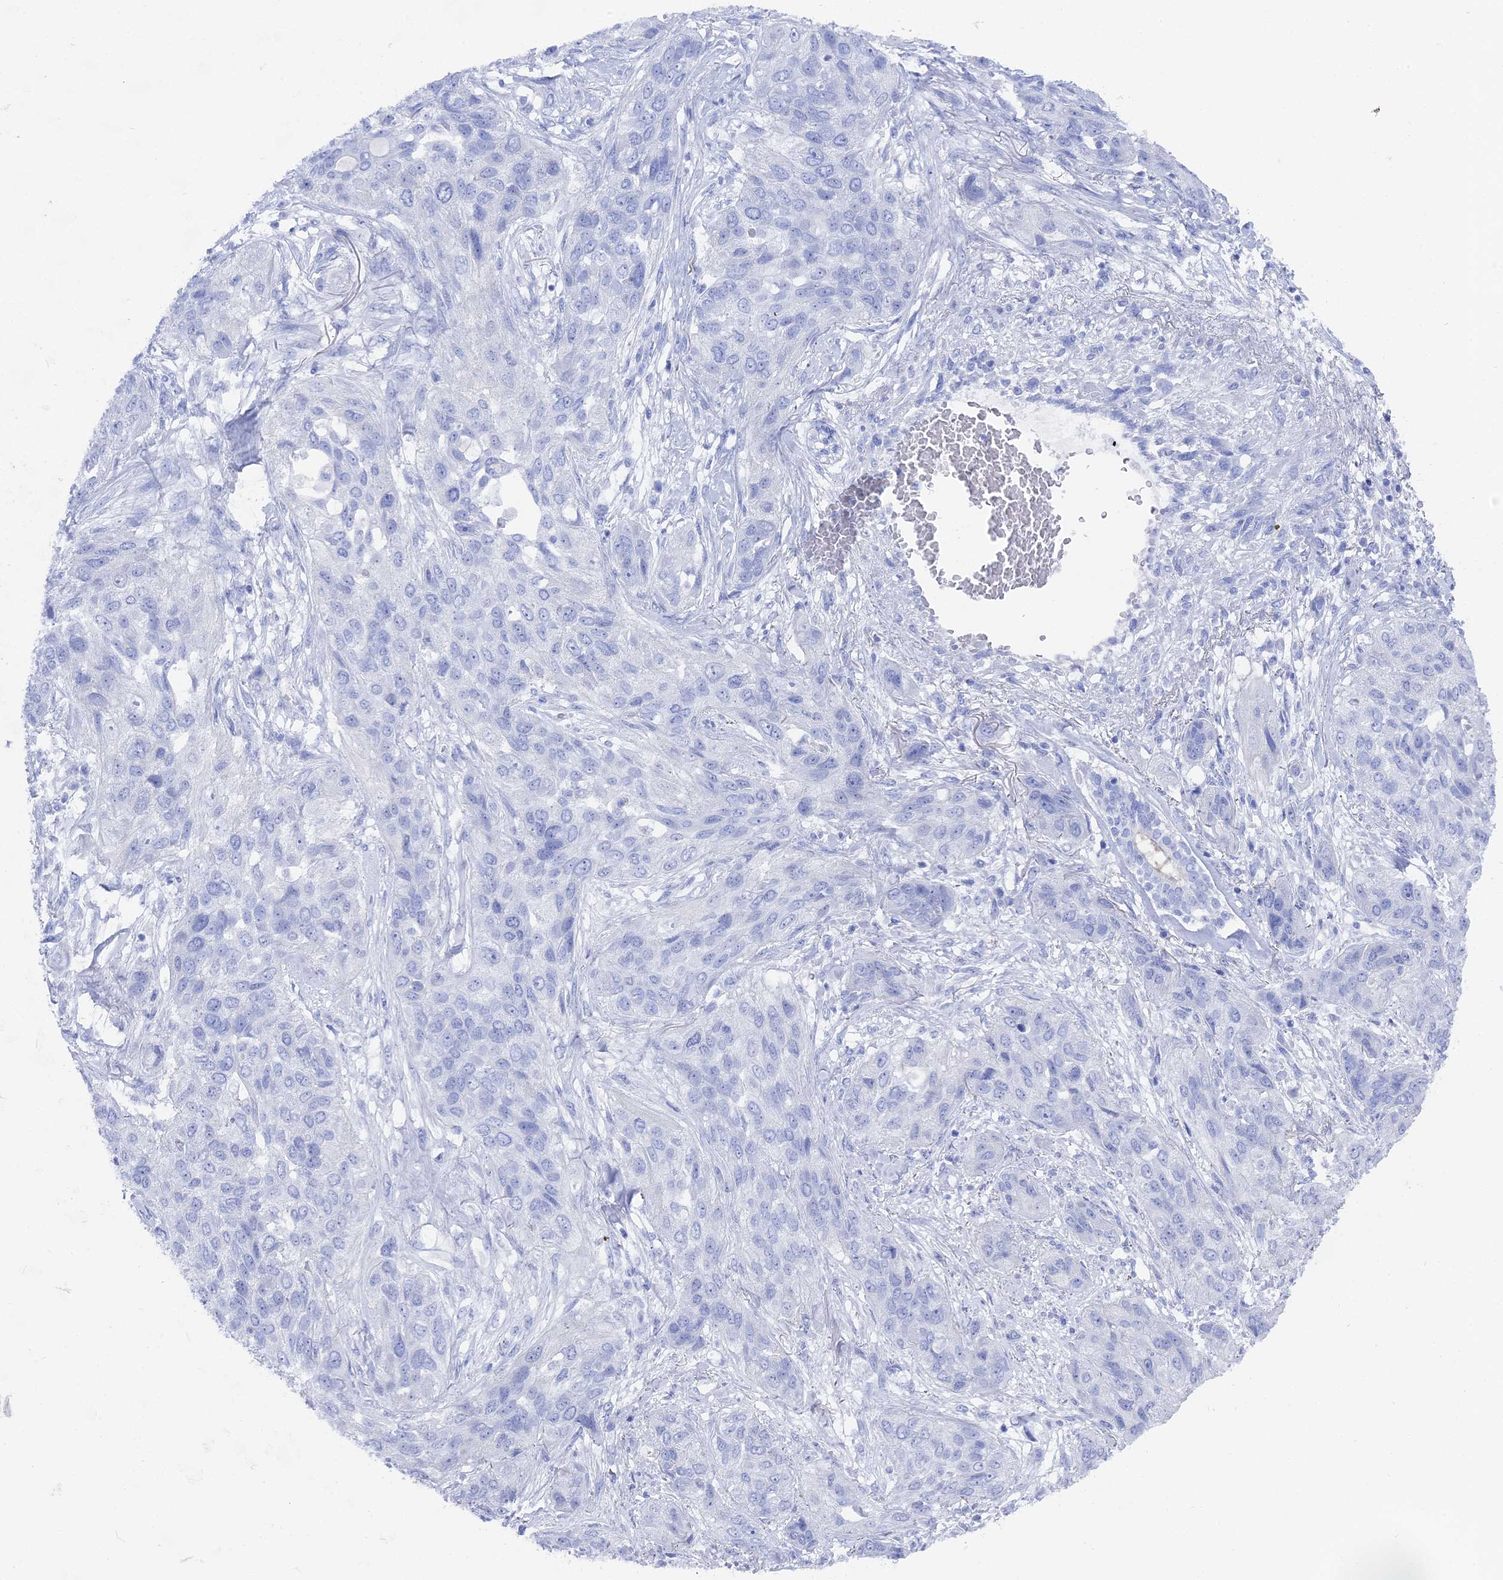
{"staining": {"intensity": "negative", "quantity": "none", "location": "none"}, "tissue": "lung cancer", "cell_type": "Tumor cells", "image_type": "cancer", "snomed": [{"axis": "morphology", "description": "Squamous cell carcinoma, NOS"}, {"axis": "topography", "description": "Lung"}], "caption": "A micrograph of lung cancer stained for a protein demonstrates no brown staining in tumor cells.", "gene": "ENPP3", "patient": {"sex": "female", "age": 70}}